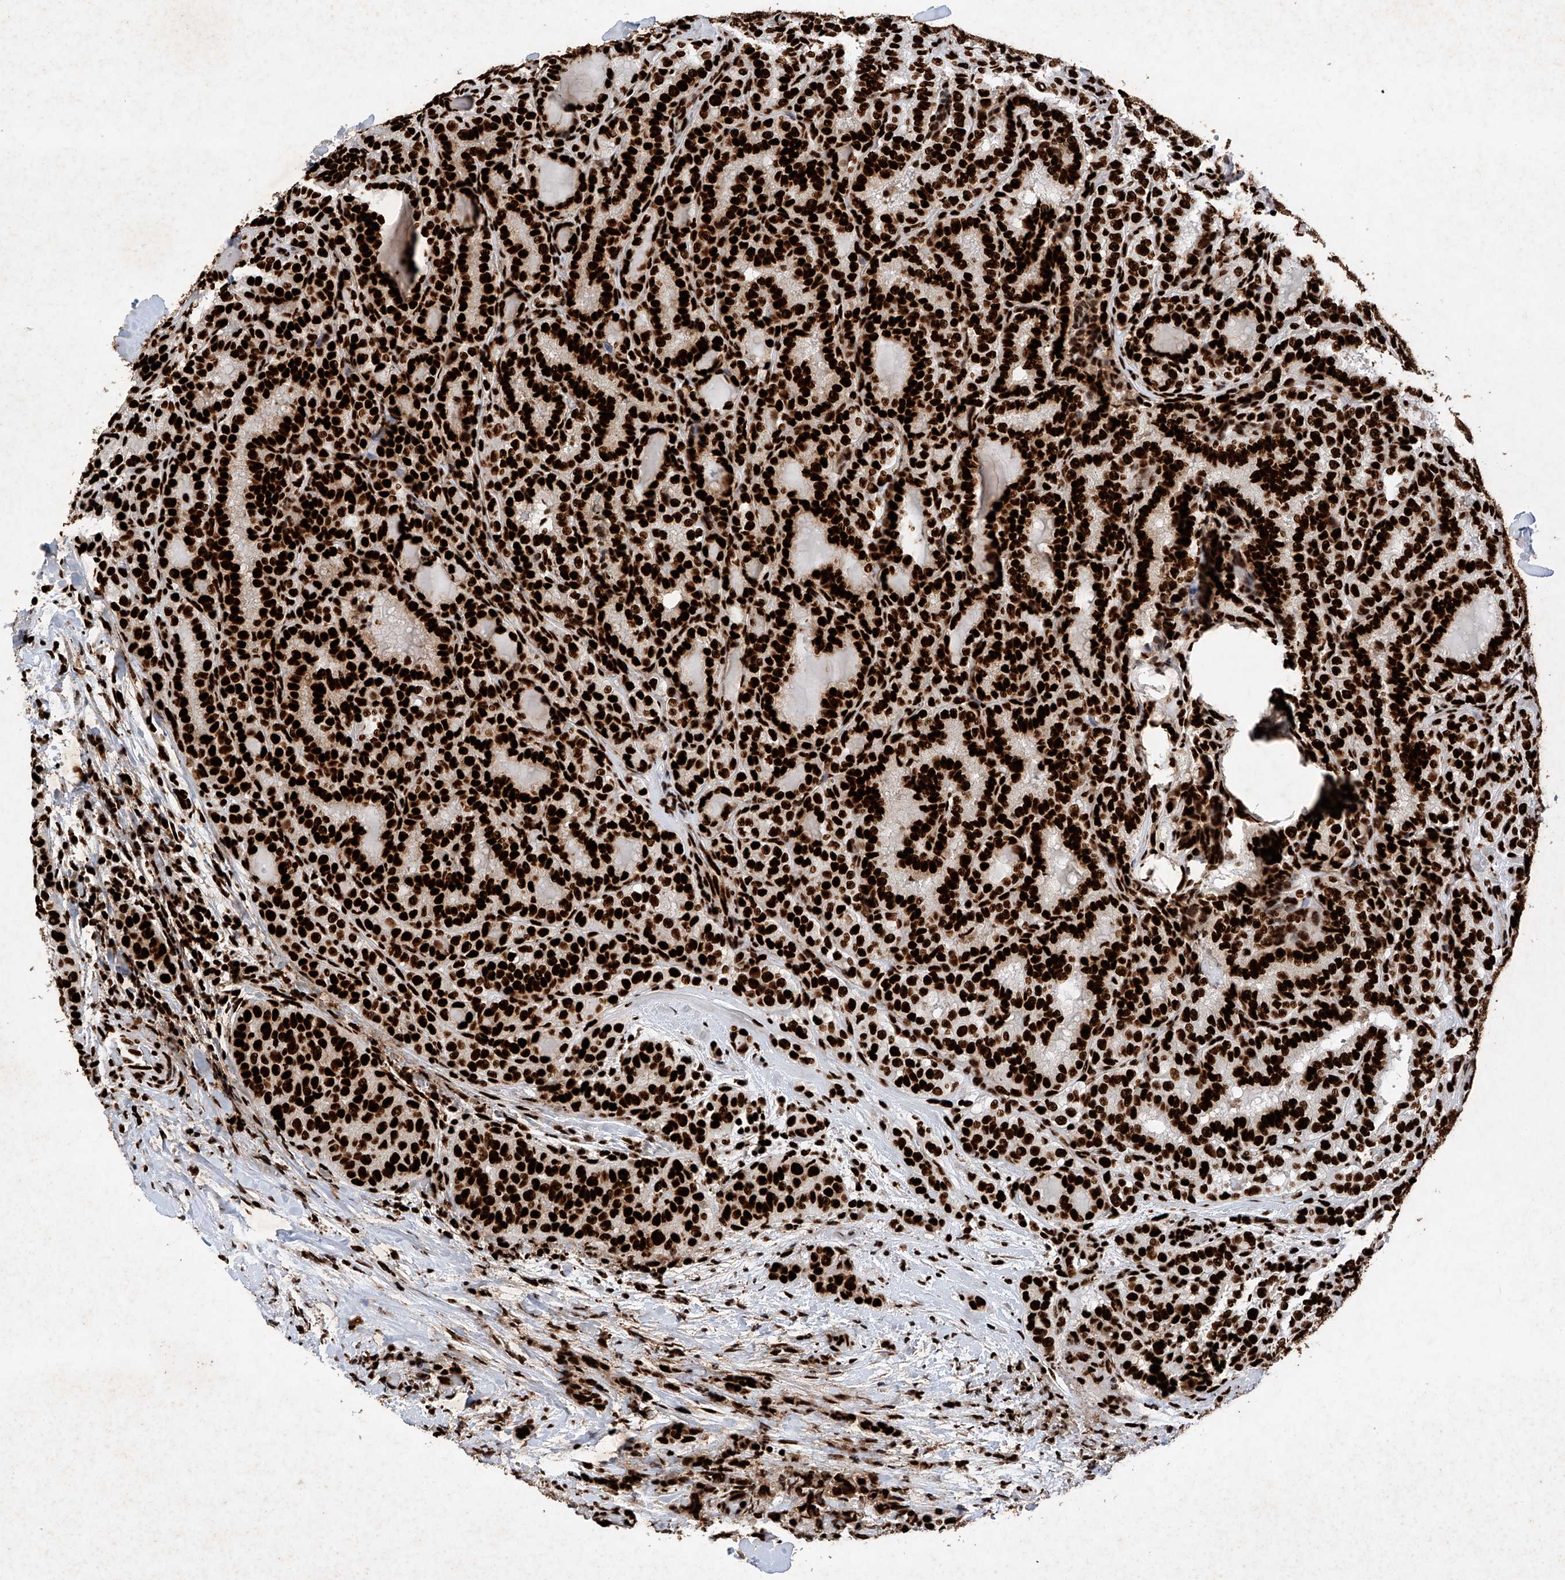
{"staining": {"intensity": "strong", "quantity": ">75%", "location": "nuclear"}, "tissue": "thyroid cancer", "cell_type": "Tumor cells", "image_type": "cancer", "snomed": [{"axis": "morphology", "description": "Normal tissue, NOS"}, {"axis": "morphology", "description": "Papillary adenocarcinoma, NOS"}, {"axis": "topography", "description": "Thyroid gland"}], "caption": "Thyroid cancer (papillary adenocarcinoma) was stained to show a protein in brown. There is high levels of strong nuclear positivity in about >75% of tumor cells.", "gene": "SRSF6", "patient": {"sex": "female", "age": 30}}